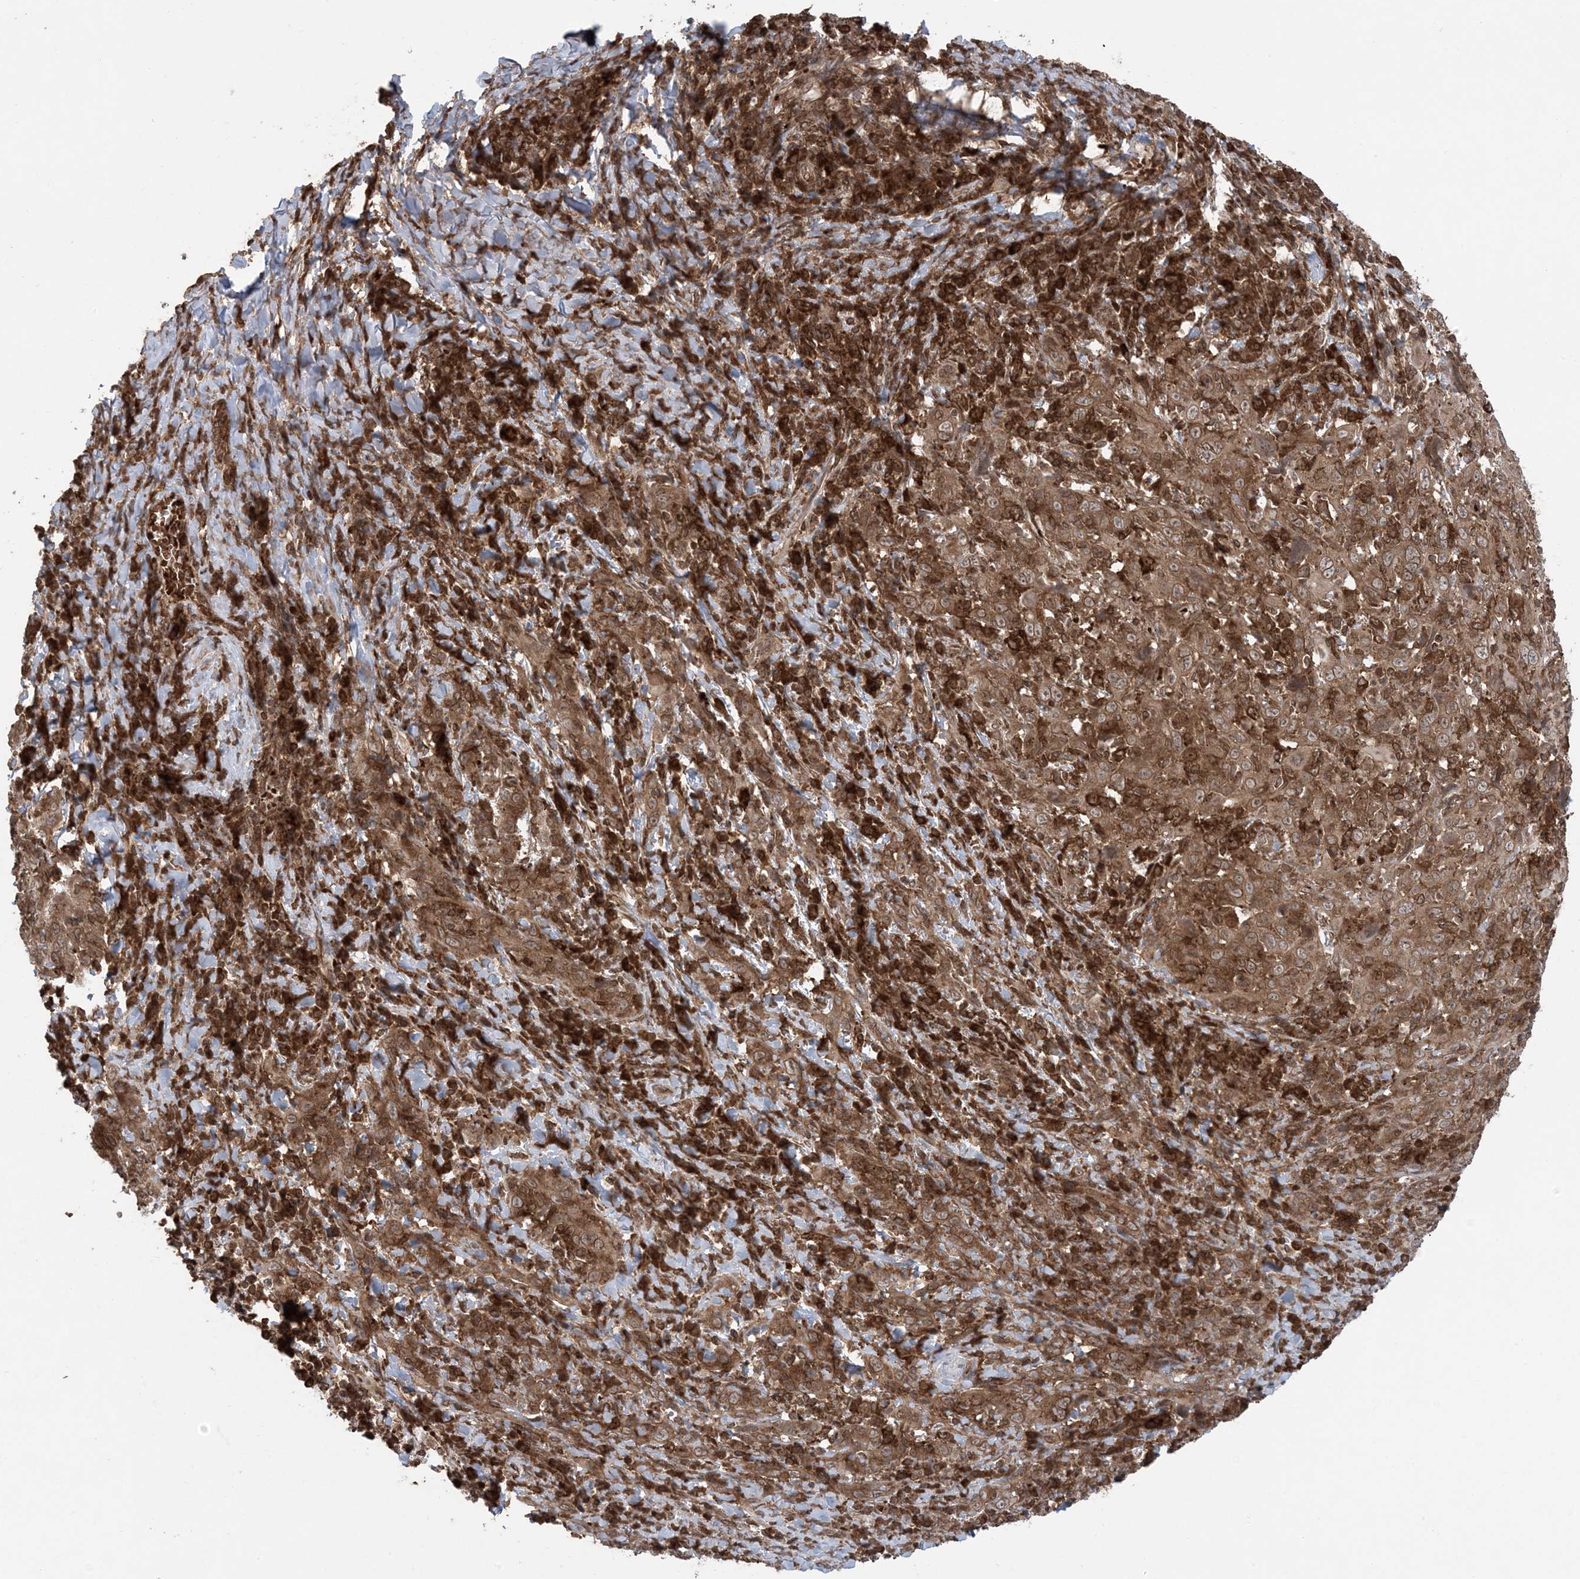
{"staining": {"intensity": "strong", "quantity": ">75%", "location": "cytoplasmic/membranous"}, "tissue": "cervical cancer", "cell_type": "Tumor cells", "image_type": "cancer", "snomed": [{"axis": "morphology", "description": "Squamous cell carcinoma, NOS"}, {"axis": "topography", "description": "Cervix"}], "caption": "Protein expression analysis of squamous cell carcinoma (cervical) exhibits strong cytoplasmic/membranous staining in about >75% of tumor cells. Nuclei are stained in blue.", "gene": "DDX19B", "patient": {"sex": "female", "age": 46}}